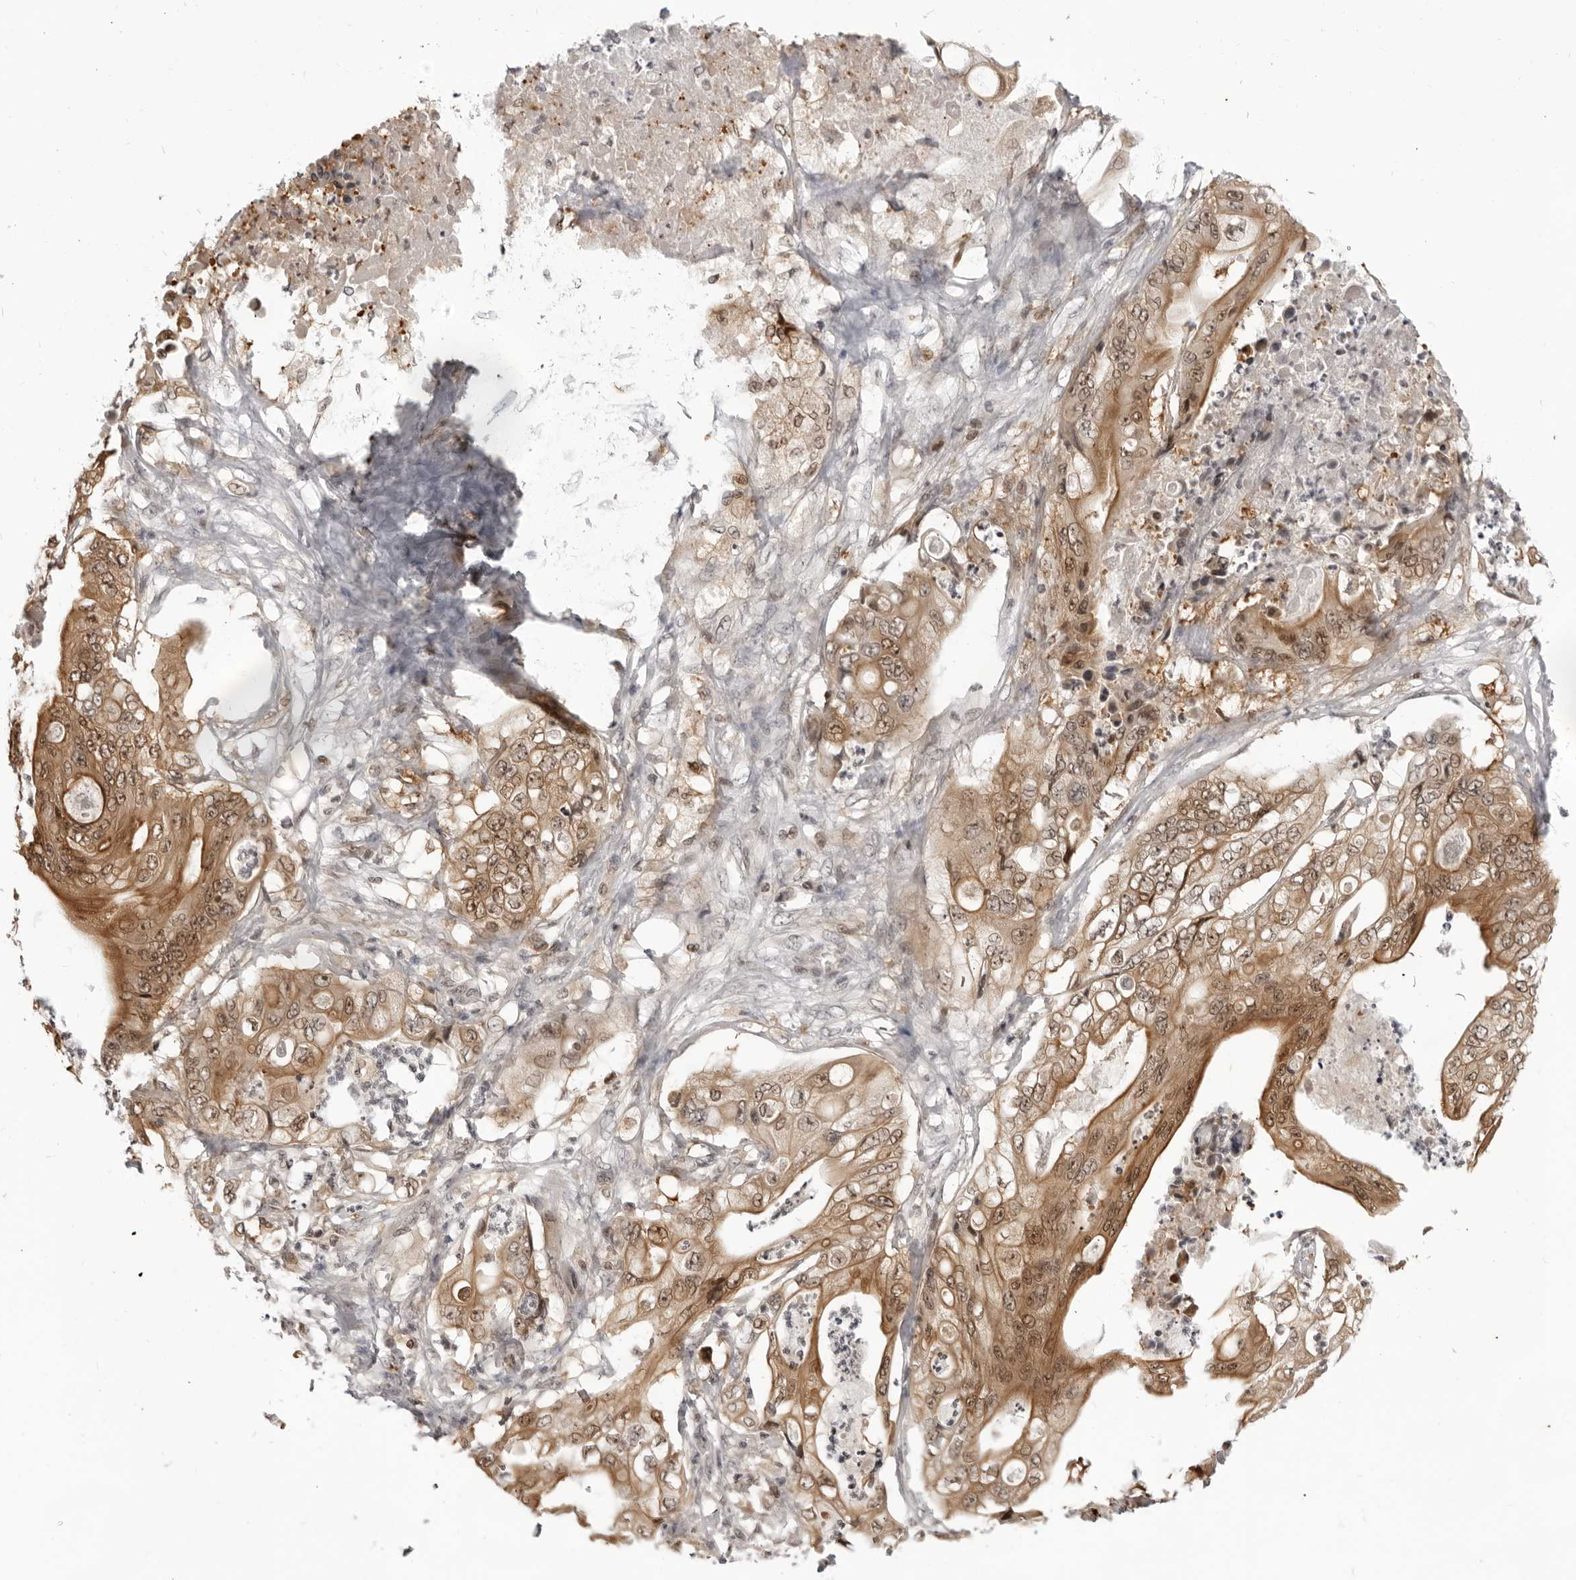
{"staining": {"intensity": "moderate", "quantity": ">75%", "location": "cytoplasmic/membranous,nuclear"}, "tissue": "stomach cancer", "cell_type": "Tumor cells", "image_type": "cancer", "snomed": [{"axis": "morphology", "description": "Adenocarcinoma, NOS"}, {"axis": "topography", "description": "Stomach"}], "caption": "Brown immunohistochemical staining in human adenocarcinoma (stomach) reveals moderate cytoplasmic/membranous and nuclear staining in approximately >75% of tumor cells.", "gene": "SRGAP2", "patient": {"sex": "female", "age": 73}}